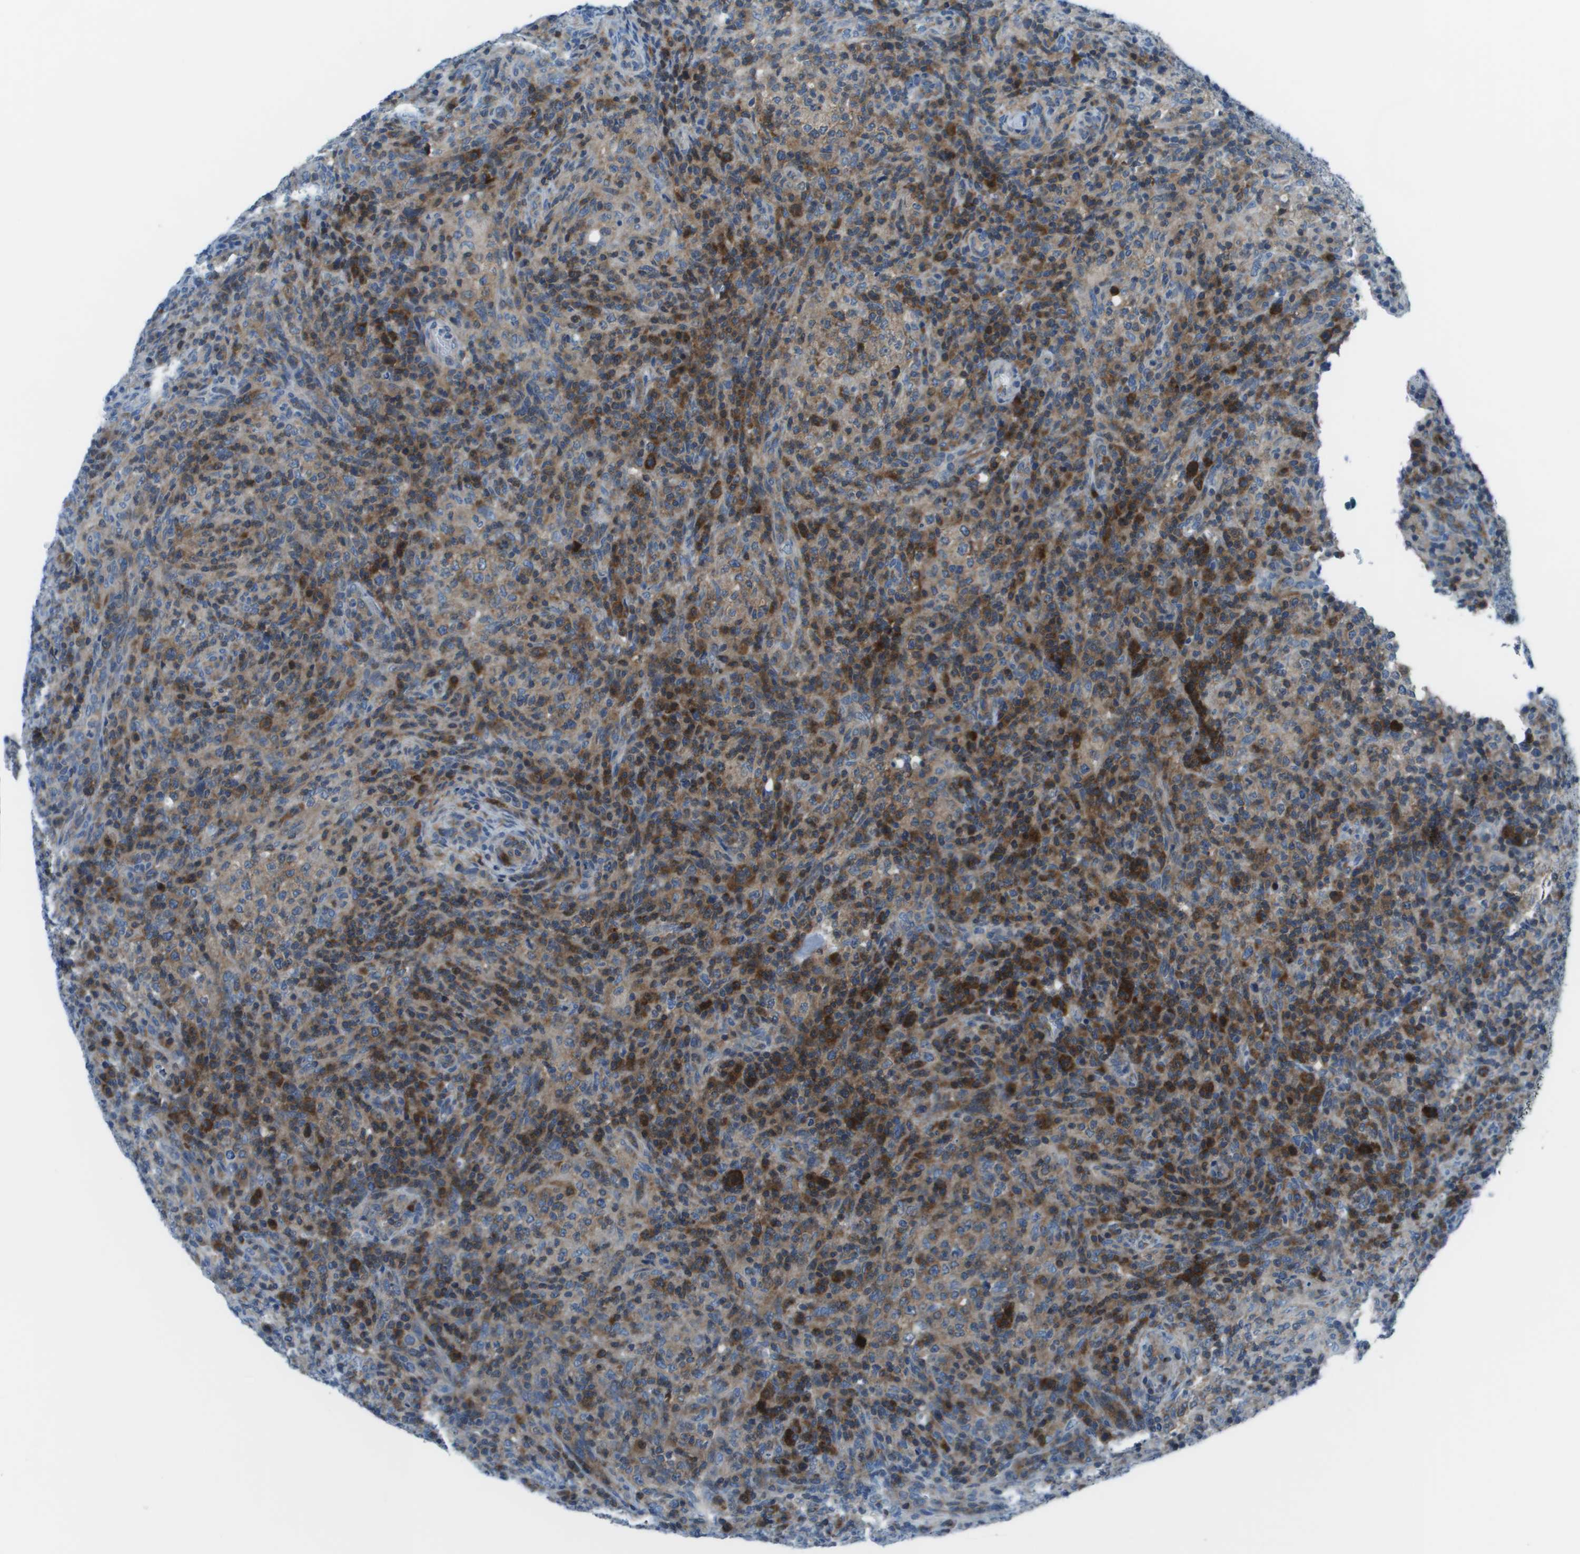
{"staining": {"intensity": "moderate", "quantity": ">75%", "location": "cytoplasmic/membranous"}, "tissue": "lymphoma", "cell_type": "Tumor cells", "image_type": "cancer", "snomed": [{"axis": "morphology", "description": "Malignant lymphoma, non-Hodgkin's type, High grade"}, {"axis": "topography", "description": "Lymph node"}], "caption": "Lymphoma was stained to show a protein in brown. There is medium levels of moderate cytoplasmic/membranous positivity in about >75% of tumor cells. Using DAB (brown) and hematoxylin (blue) stains, captured at high magnification using brightfield microscopy.", "gene": "STIP1", "patient": {"sex": "female", "age": 76}}